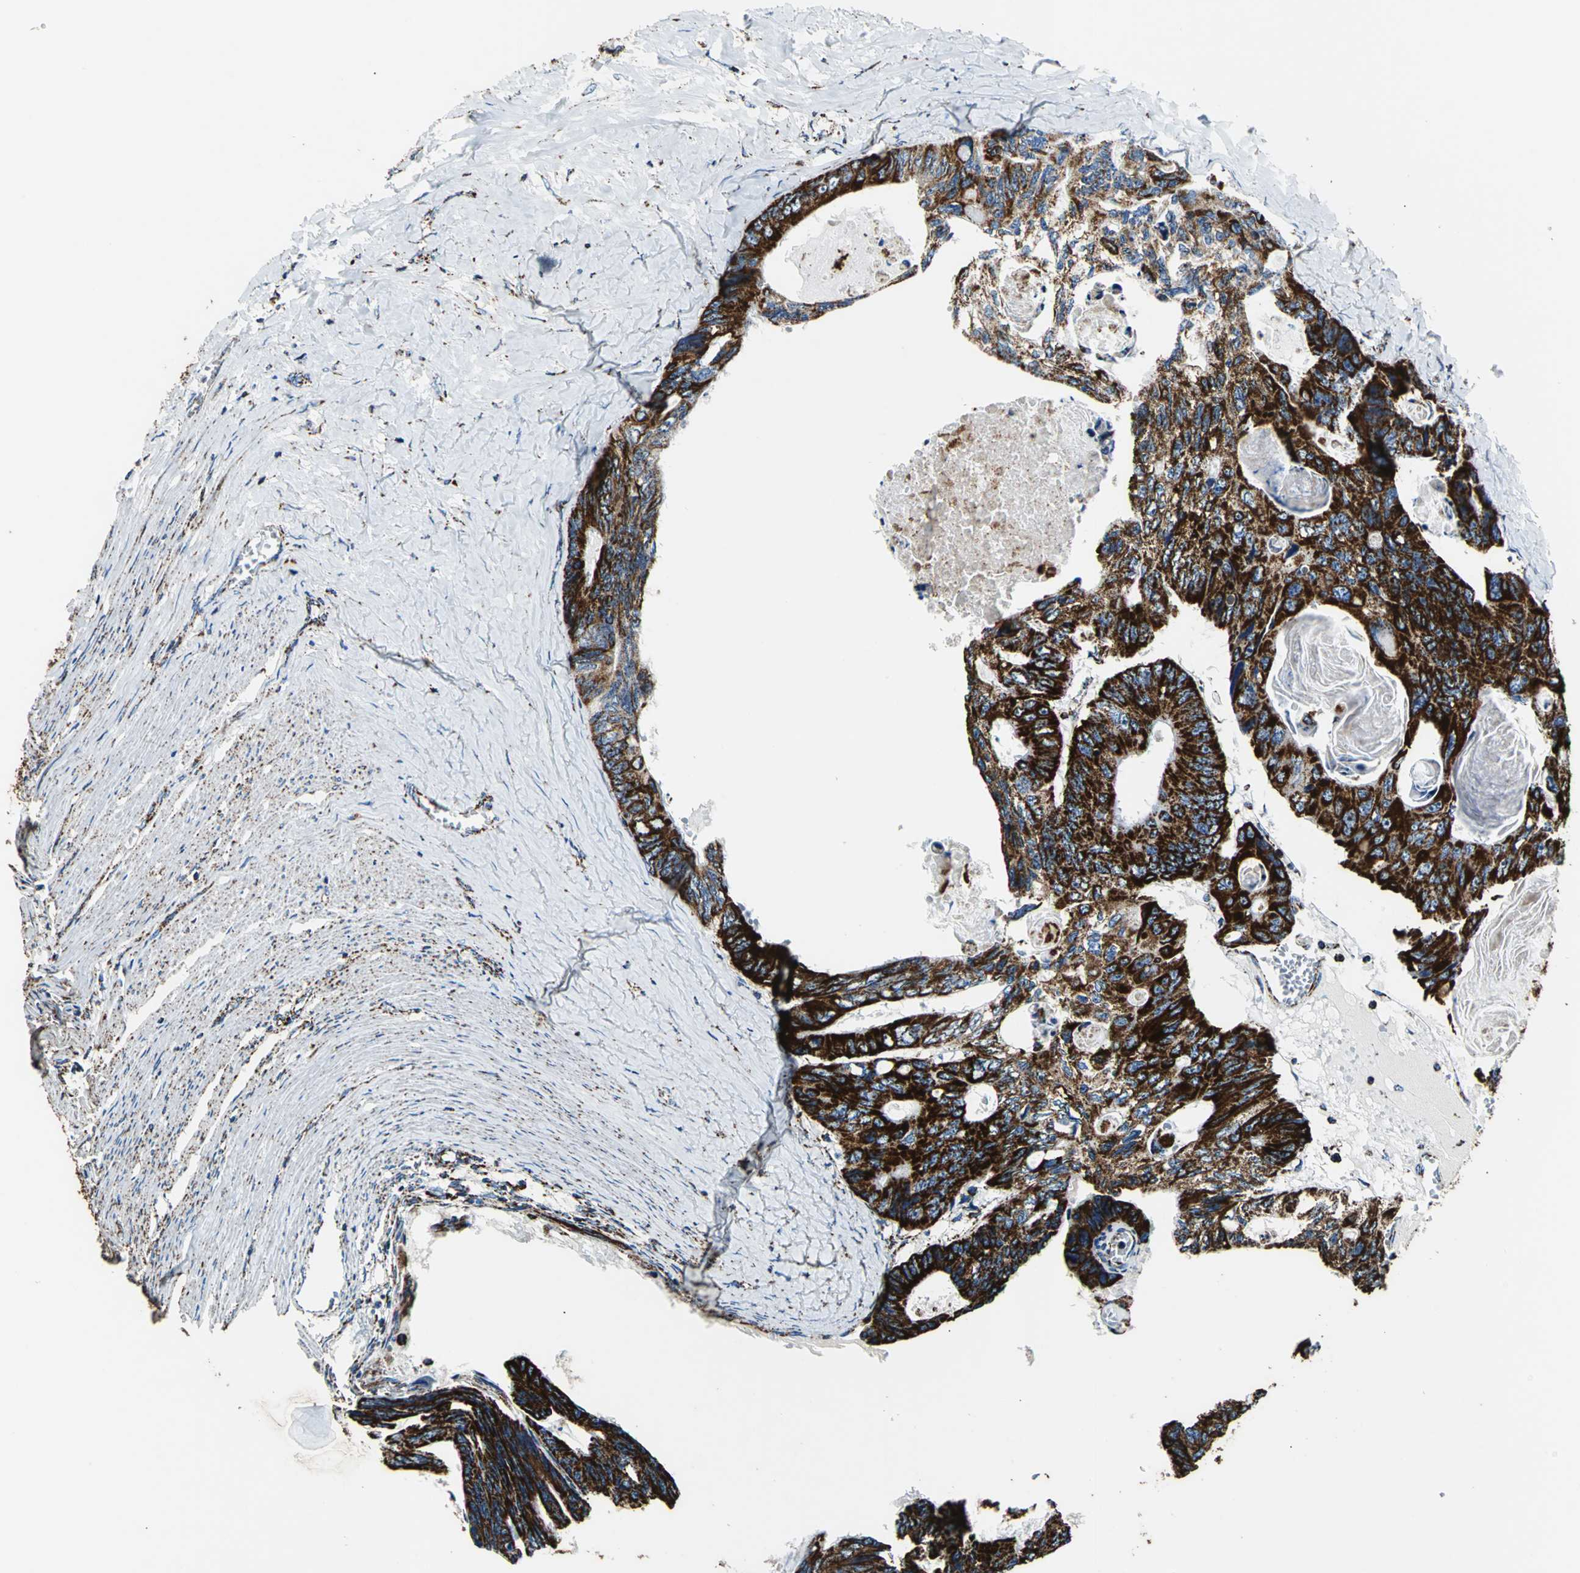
{"staining": {"intensity": "strong", "quantity": ">75%", "location": "cytoplasmic/membranous"}, "tissue": "colorectal cancer", "cell_type": "Tumor cells", "image_type": "cancer", "snomed": [{"axis": "morphology", "description": "Adenocarcinoma, NOS"}, {"axis": "topography", "description": "Colon"}], "caption": "Adenocarcinoma (colorectal) was stained to show a protein in brown. There is high levels of strong cytoplasmic/membranous positivity in about >75% of tumor cells.", "gene": "ECH1", "patient": {"sex": "female", "age": 55}}